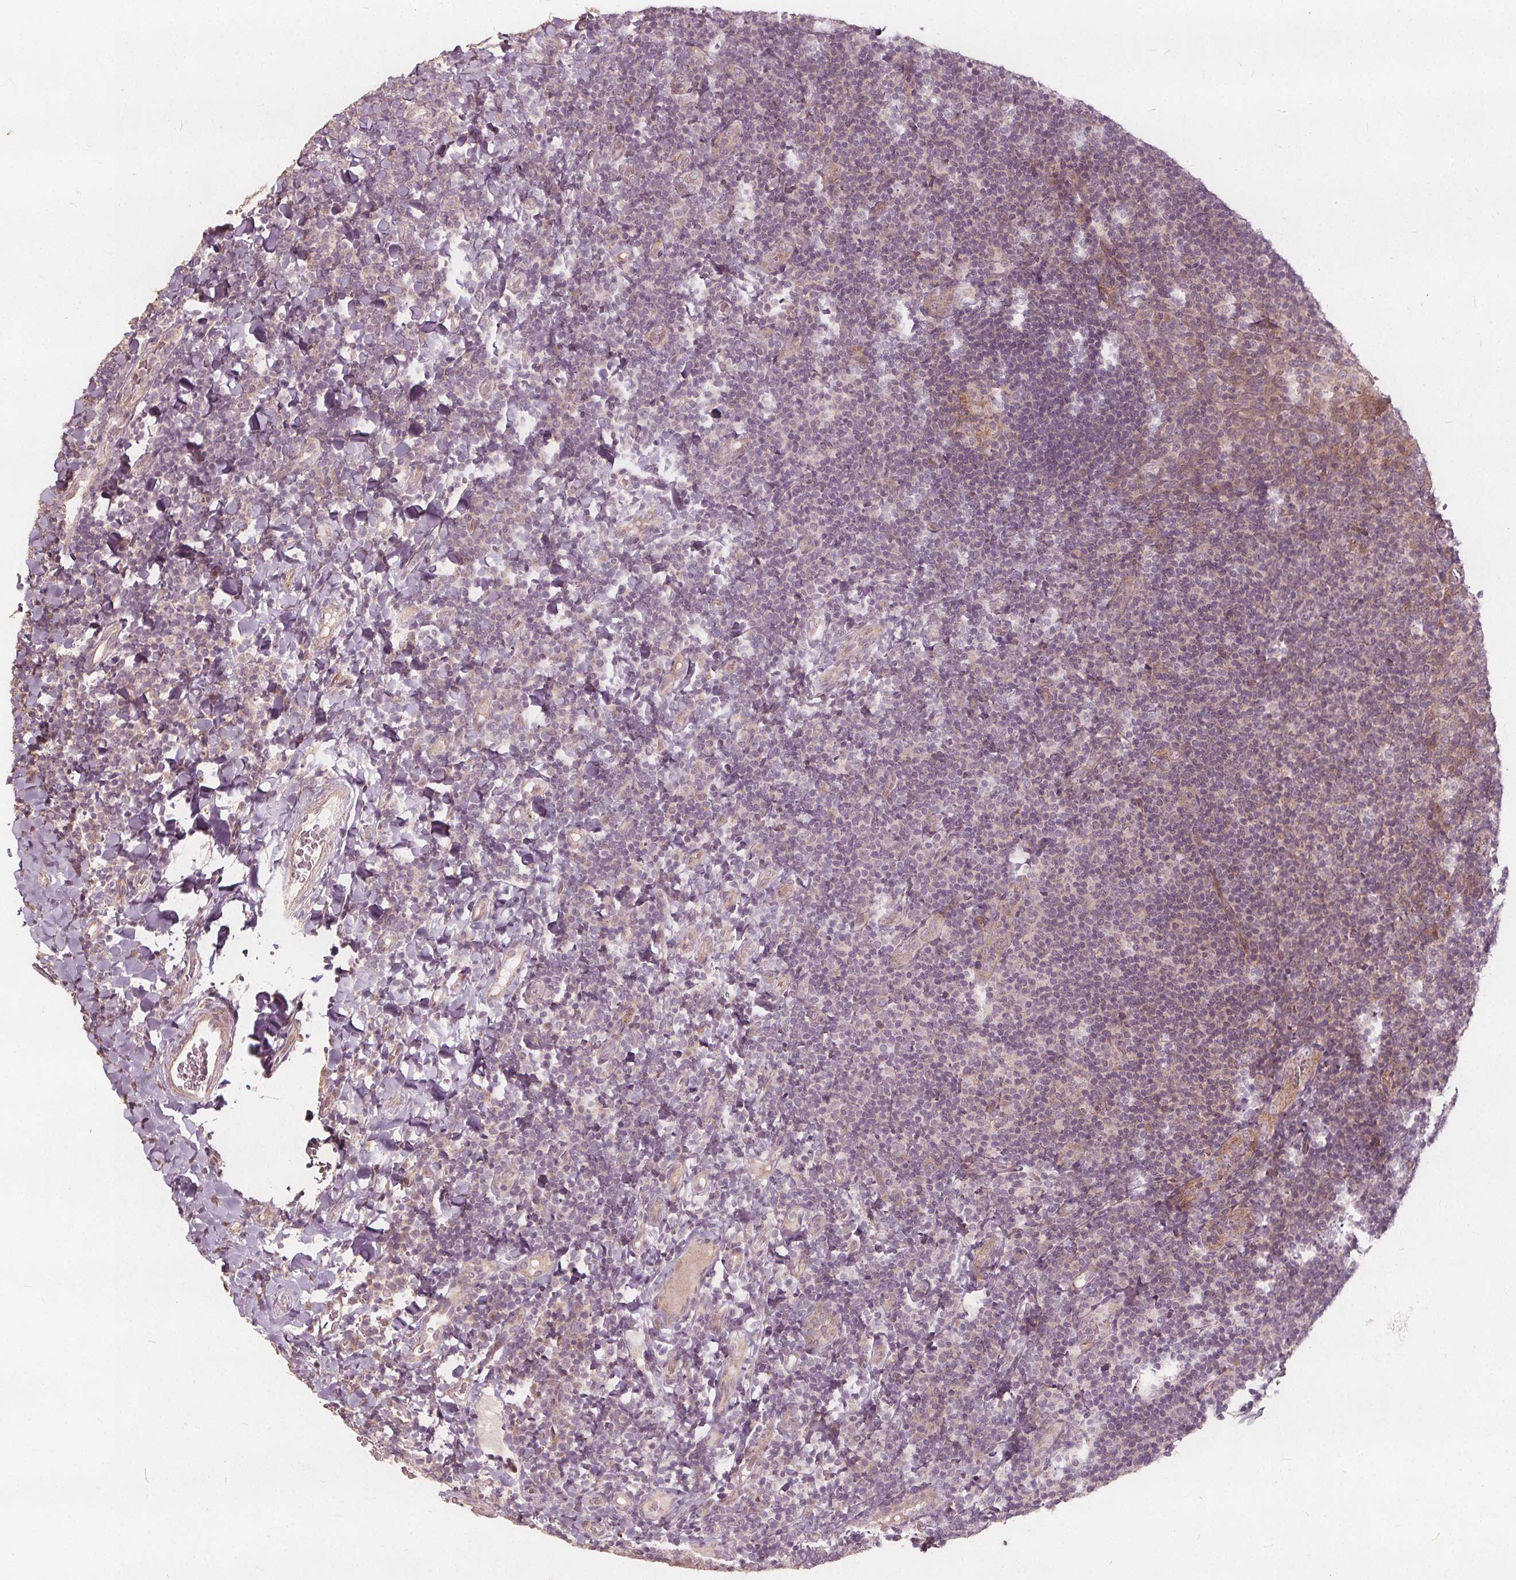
{"staining": {"intensity": "weak", "quantity": "<25%", "location": "cytoplasmic/membranous"}, "tissue": "tonsil", "cell_type": "Non-germinal center cells", "image_type": "normal", "snomed": [{"axis": "morphology", "description": "Normal tissue, NOS"}, {"axis": "topography", "description": "Tonsil"}], "caption": "Non-germinal center cells show no significant protein expression in normal tonsil. The staining was performed using DAB (3,3'-diaminobenzidine) to visualize the protein expression in brown, while the nuclei were stained in blue with hematoxylin (Magnification: 20x).", "gene": "PTPRT", "patient": {"sex": "male", "age": 17}}